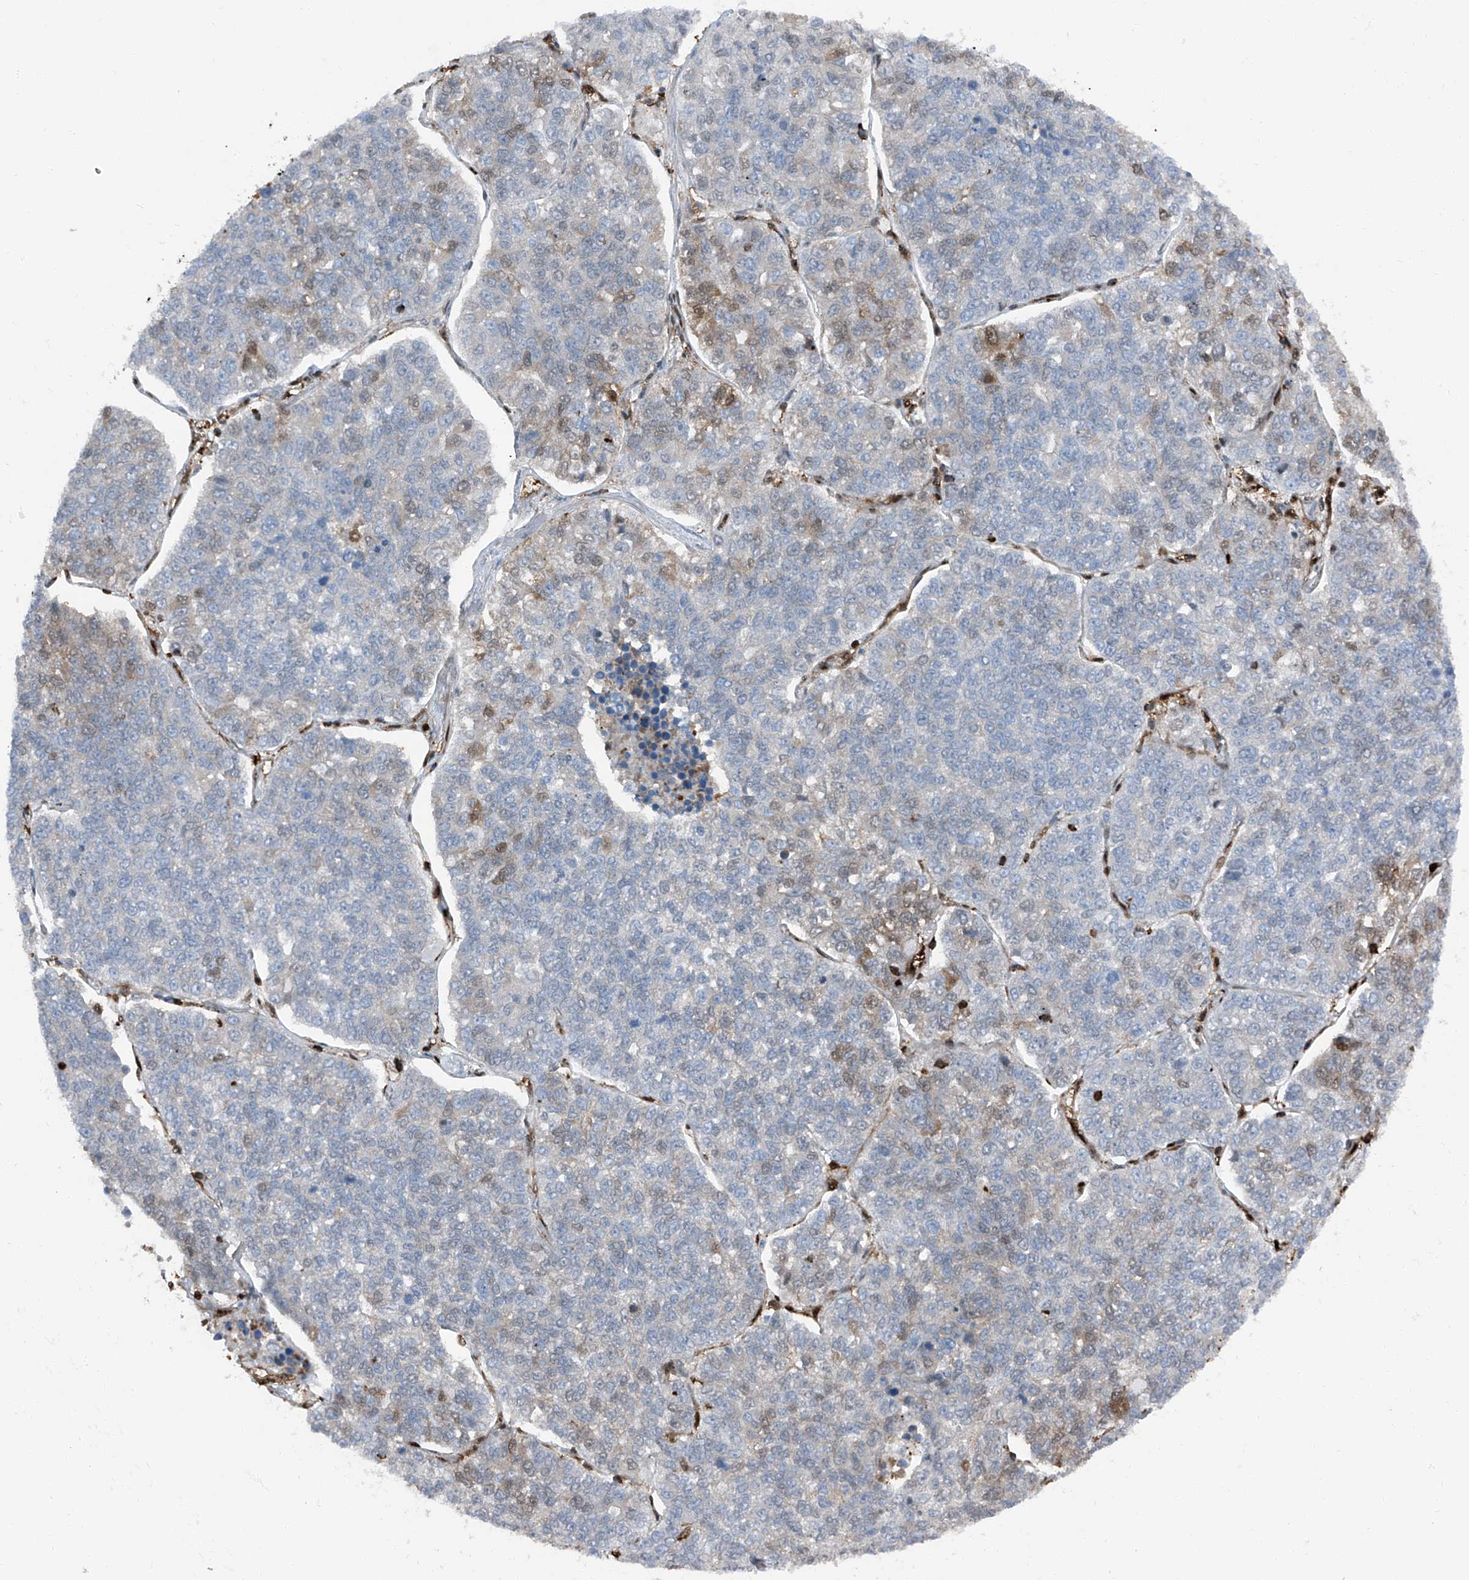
{"staining": {"intensity": "weak", "quantity": "<25%", "location": "cytoplasmic/membranous,nuclear"}, "tissue": "lung cancer", "cell_type": "Tumor cells", "image_type": "cancer", "snomed": [{"axis": "morphology", "description": "Adenocarcinoma, NOS"}, {"axis": "topography", "description": "Lung"}], "caption": "Immunohistochemical staining of adenocarcinoma (lung) demonstrates no significant expression in tumor cells.", "gene": "PSMB10", "patient": {"sex": "male", "age": 49}}